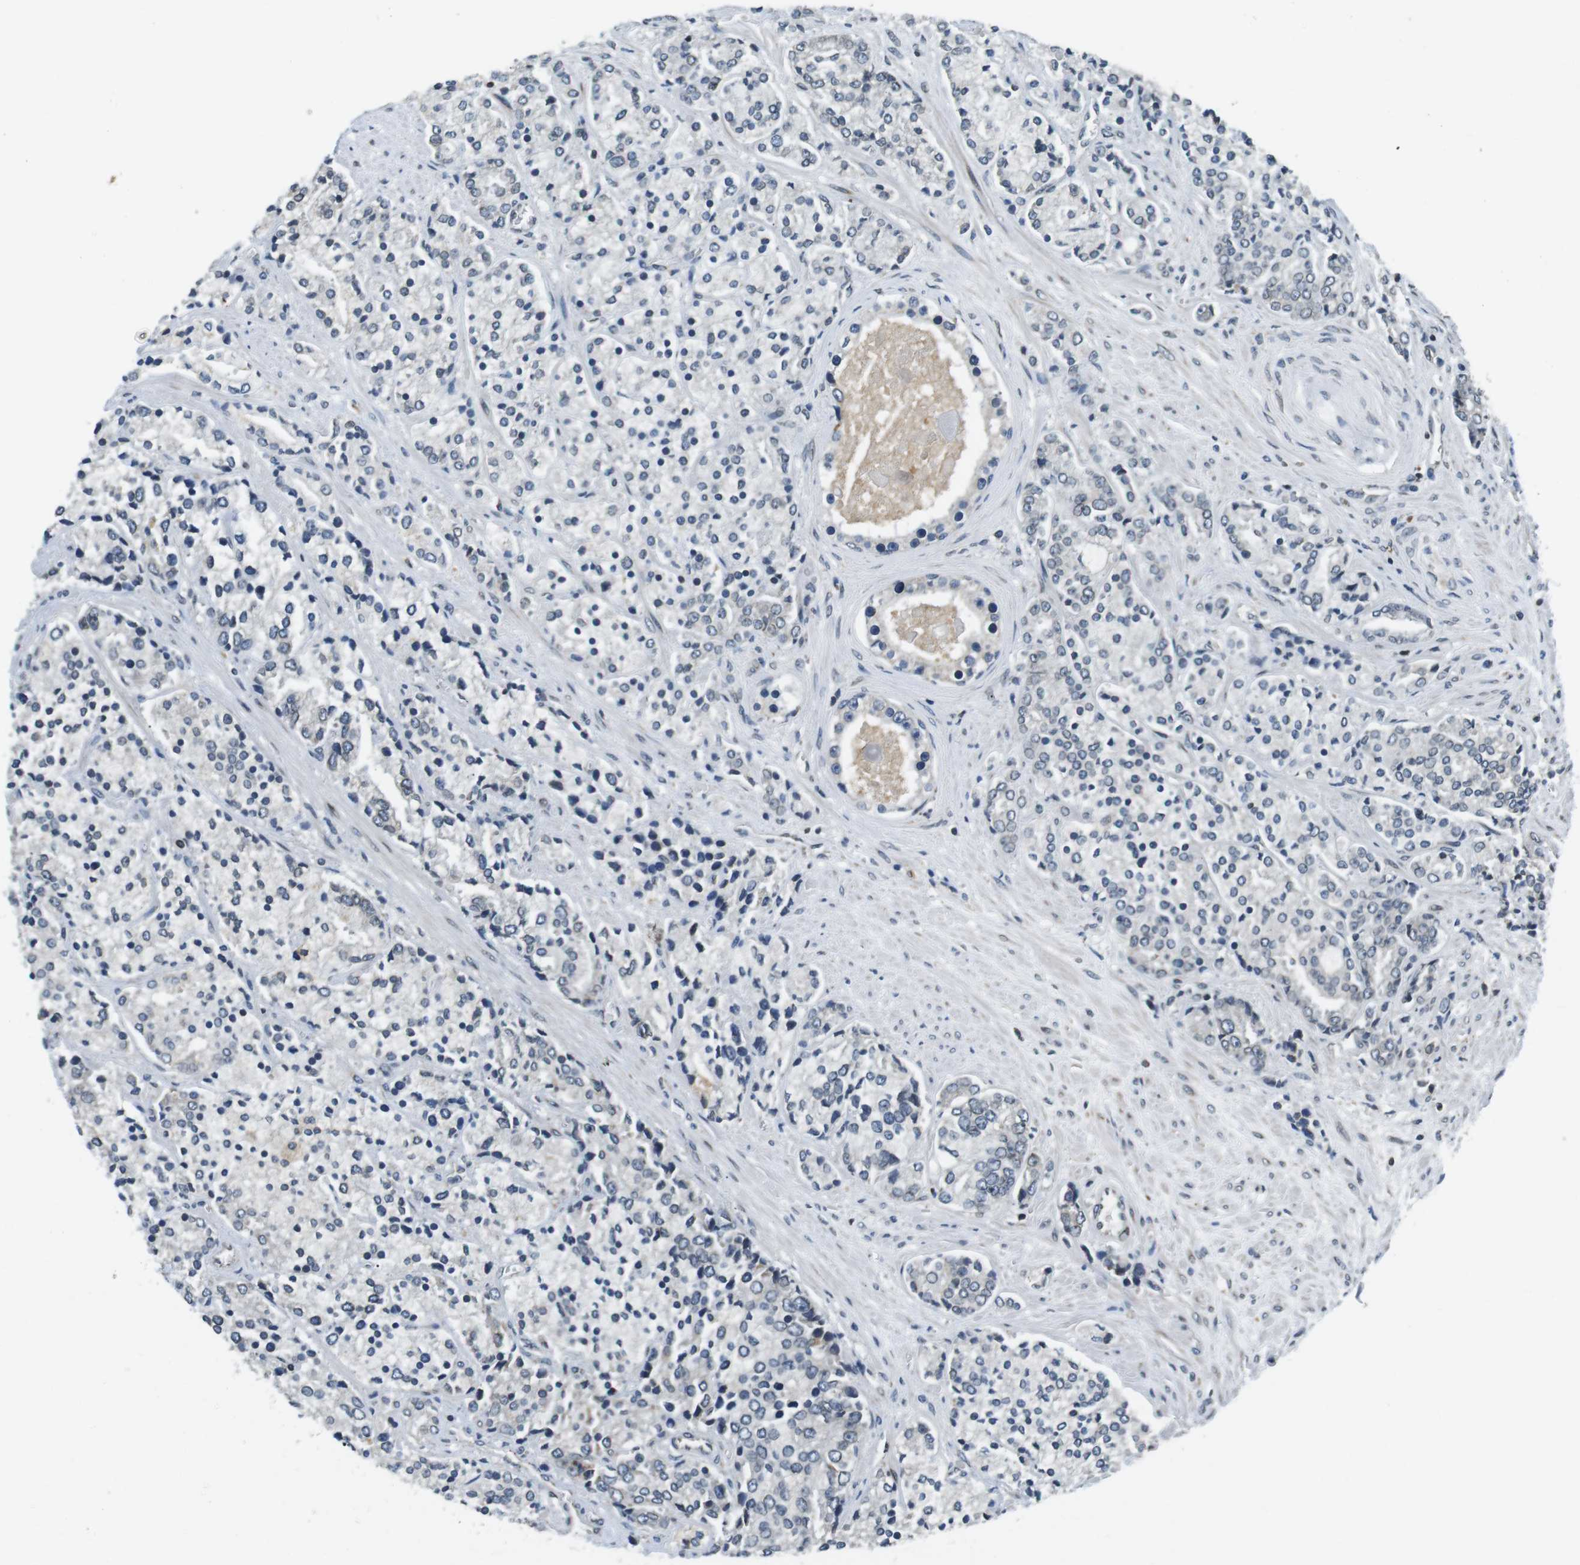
{"staining": {"intensity": "negative", "quantity": "none", "location": "none"}, "tissue": "prostate cancer", "cell_type": "Tumor cells", "image_type": "cancer", "snomed": [{"axis": "morphology", "description": "Adenocarcinoma, High grade"}, {"axis": "topography", "description": "Prostate"}], "caption": "A high-resolution histopathology image shows IHC staining of prostate high-grade adenocarcinoma, which exhibits no significant expression in tumor cells.", "gene": "TMX4", "patient": {"sex": "male", "age": 71}}